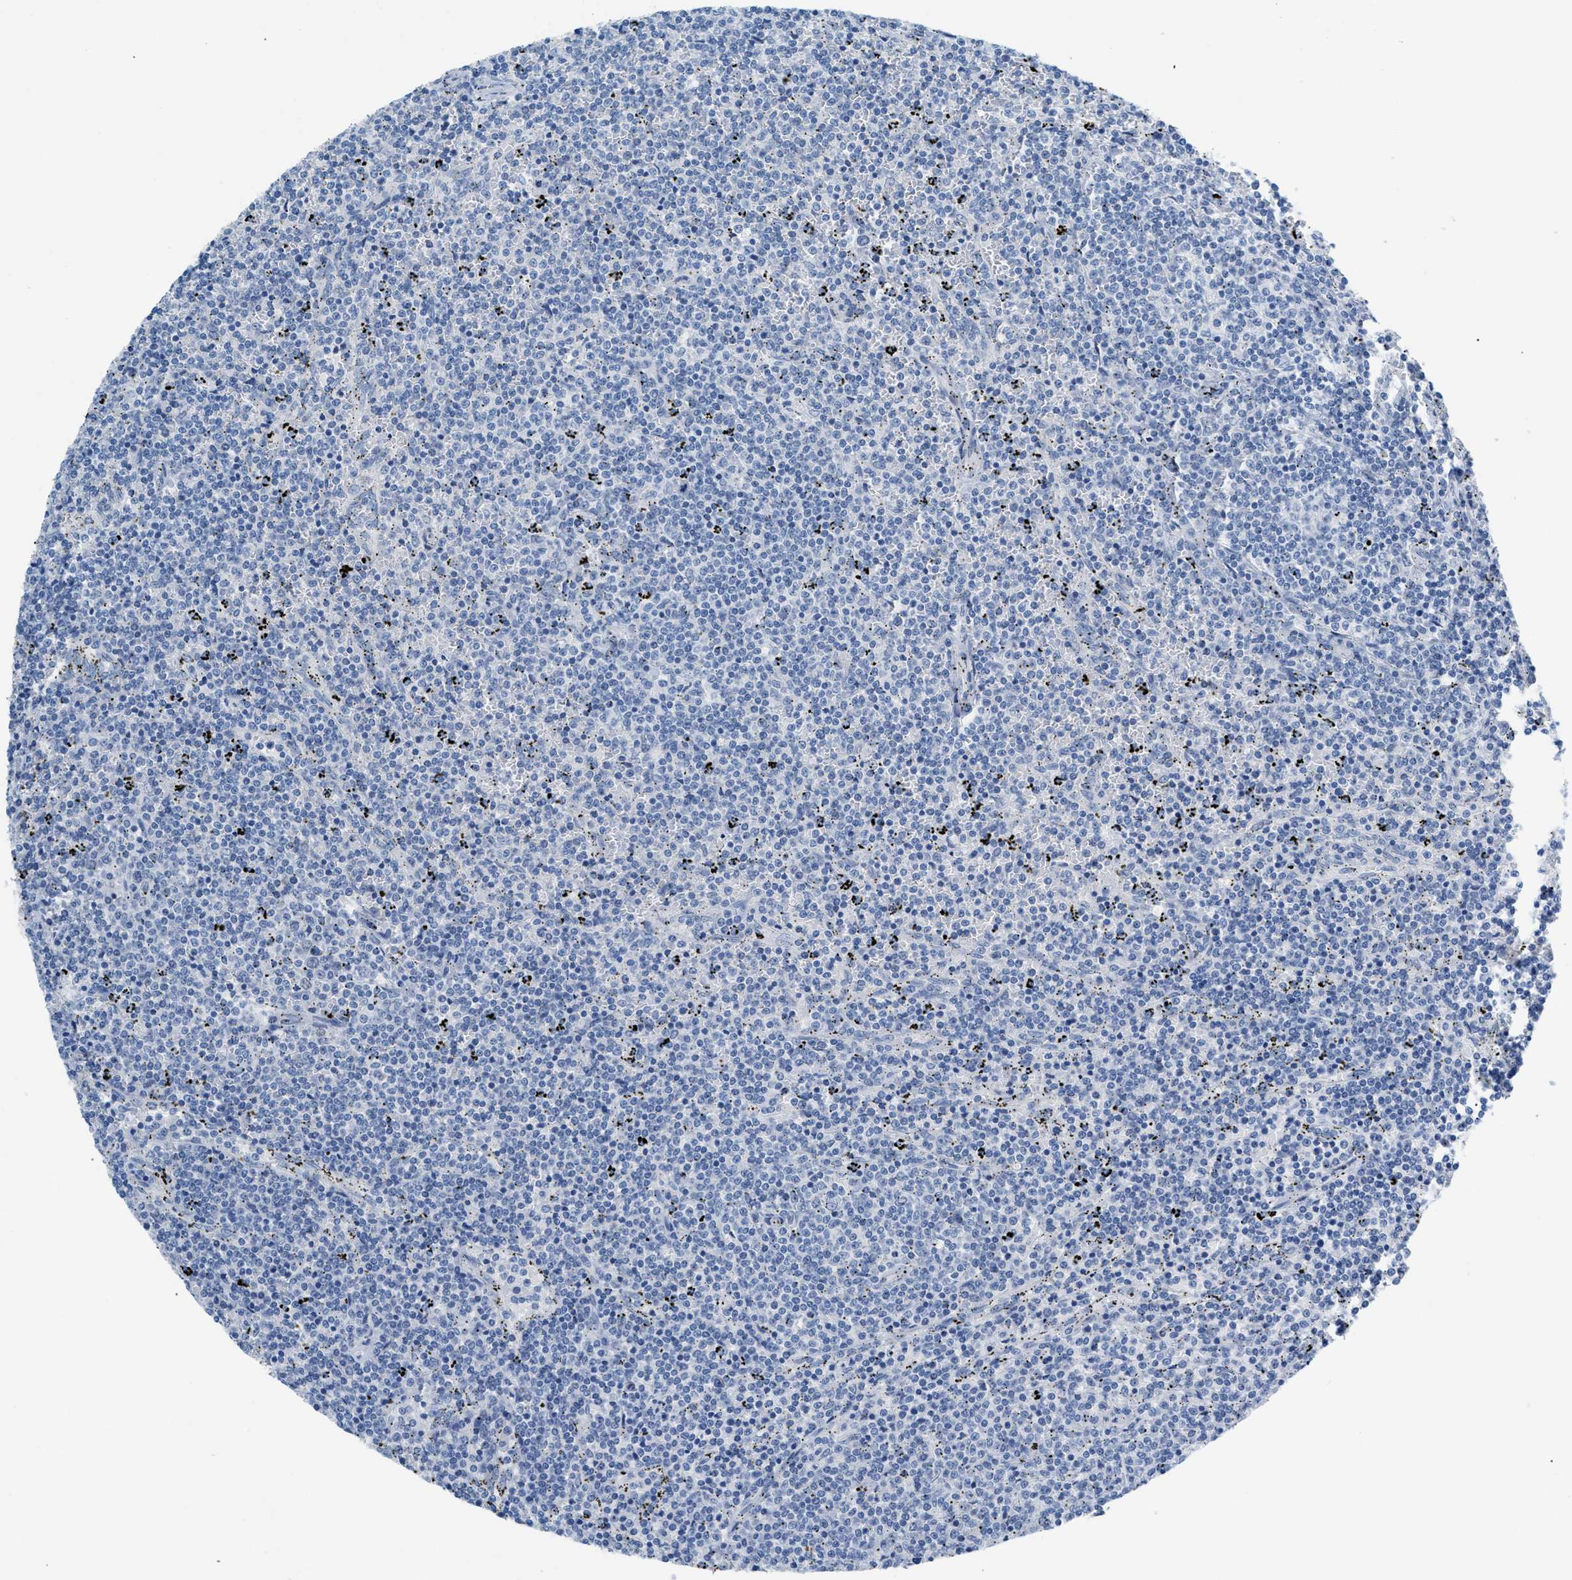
{"staining": {"intensity": "negative", "quantity": "none", "location": "none"}, "tissue": "lymphoma", "cell_type": "Tumor cells", "image_type": "cancer", "snomed": [{"axis": "morphology", "description": "Malignant lymphoma, non-Hodgkin's type, Low grade"}, {"axis": "topography", "description": "Spleen"}], "caption": "IHC image of malignant lymphoma, non-Hodgkin's type (low-grade) stained for a protein (brown), which shows no positivity in tumor cells.", "gene": "HSF2", "patient": {"sex": "female", "age": 50}}